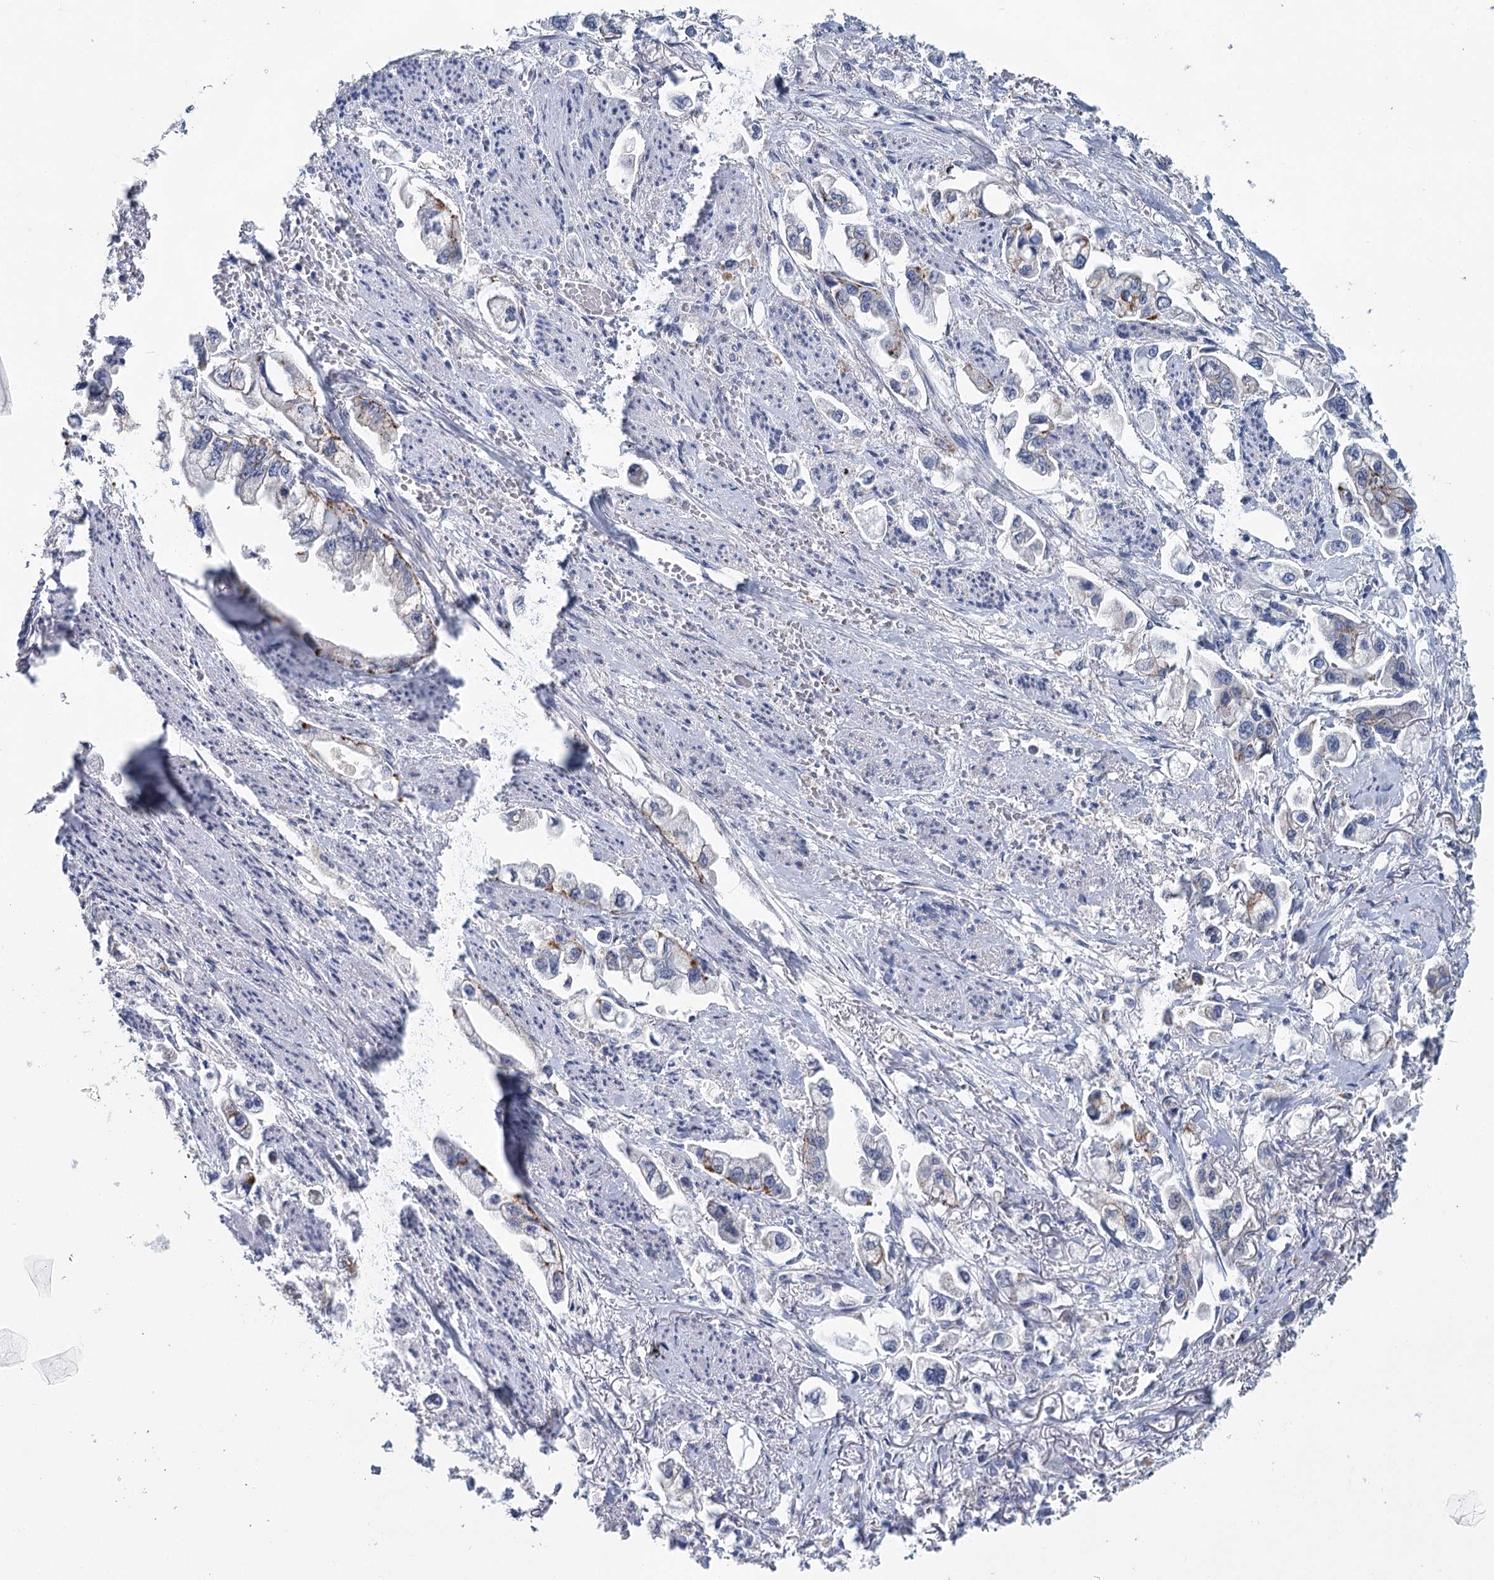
{"staining": {"intensity": "weak", "quantity": "<25%", "location": "cytoplasmic/membranous"}, "tissue": "stomach cancer", "cell_type": "Tumor cells", "image_type": "cancer", "snomed": [{"axis": "morphology", "description": "Adenocarcinoma, NOS"}, {"axis": "topography", "description": "Stomach"}], "caption": "Immunohistochemistry histopathology image of neoplastic tissue: human stomach cancer (adenocarcinoma) stained with DAB (3,3'-diaminobenzidine) reveals no significant protein positivity in tumor cells. (DAB immunohistochemistry (IHC) visualized using brightfield microscopy, high magnification).", "gene": "METTL7B", "patient": {"sex": "male", "age": 62}}